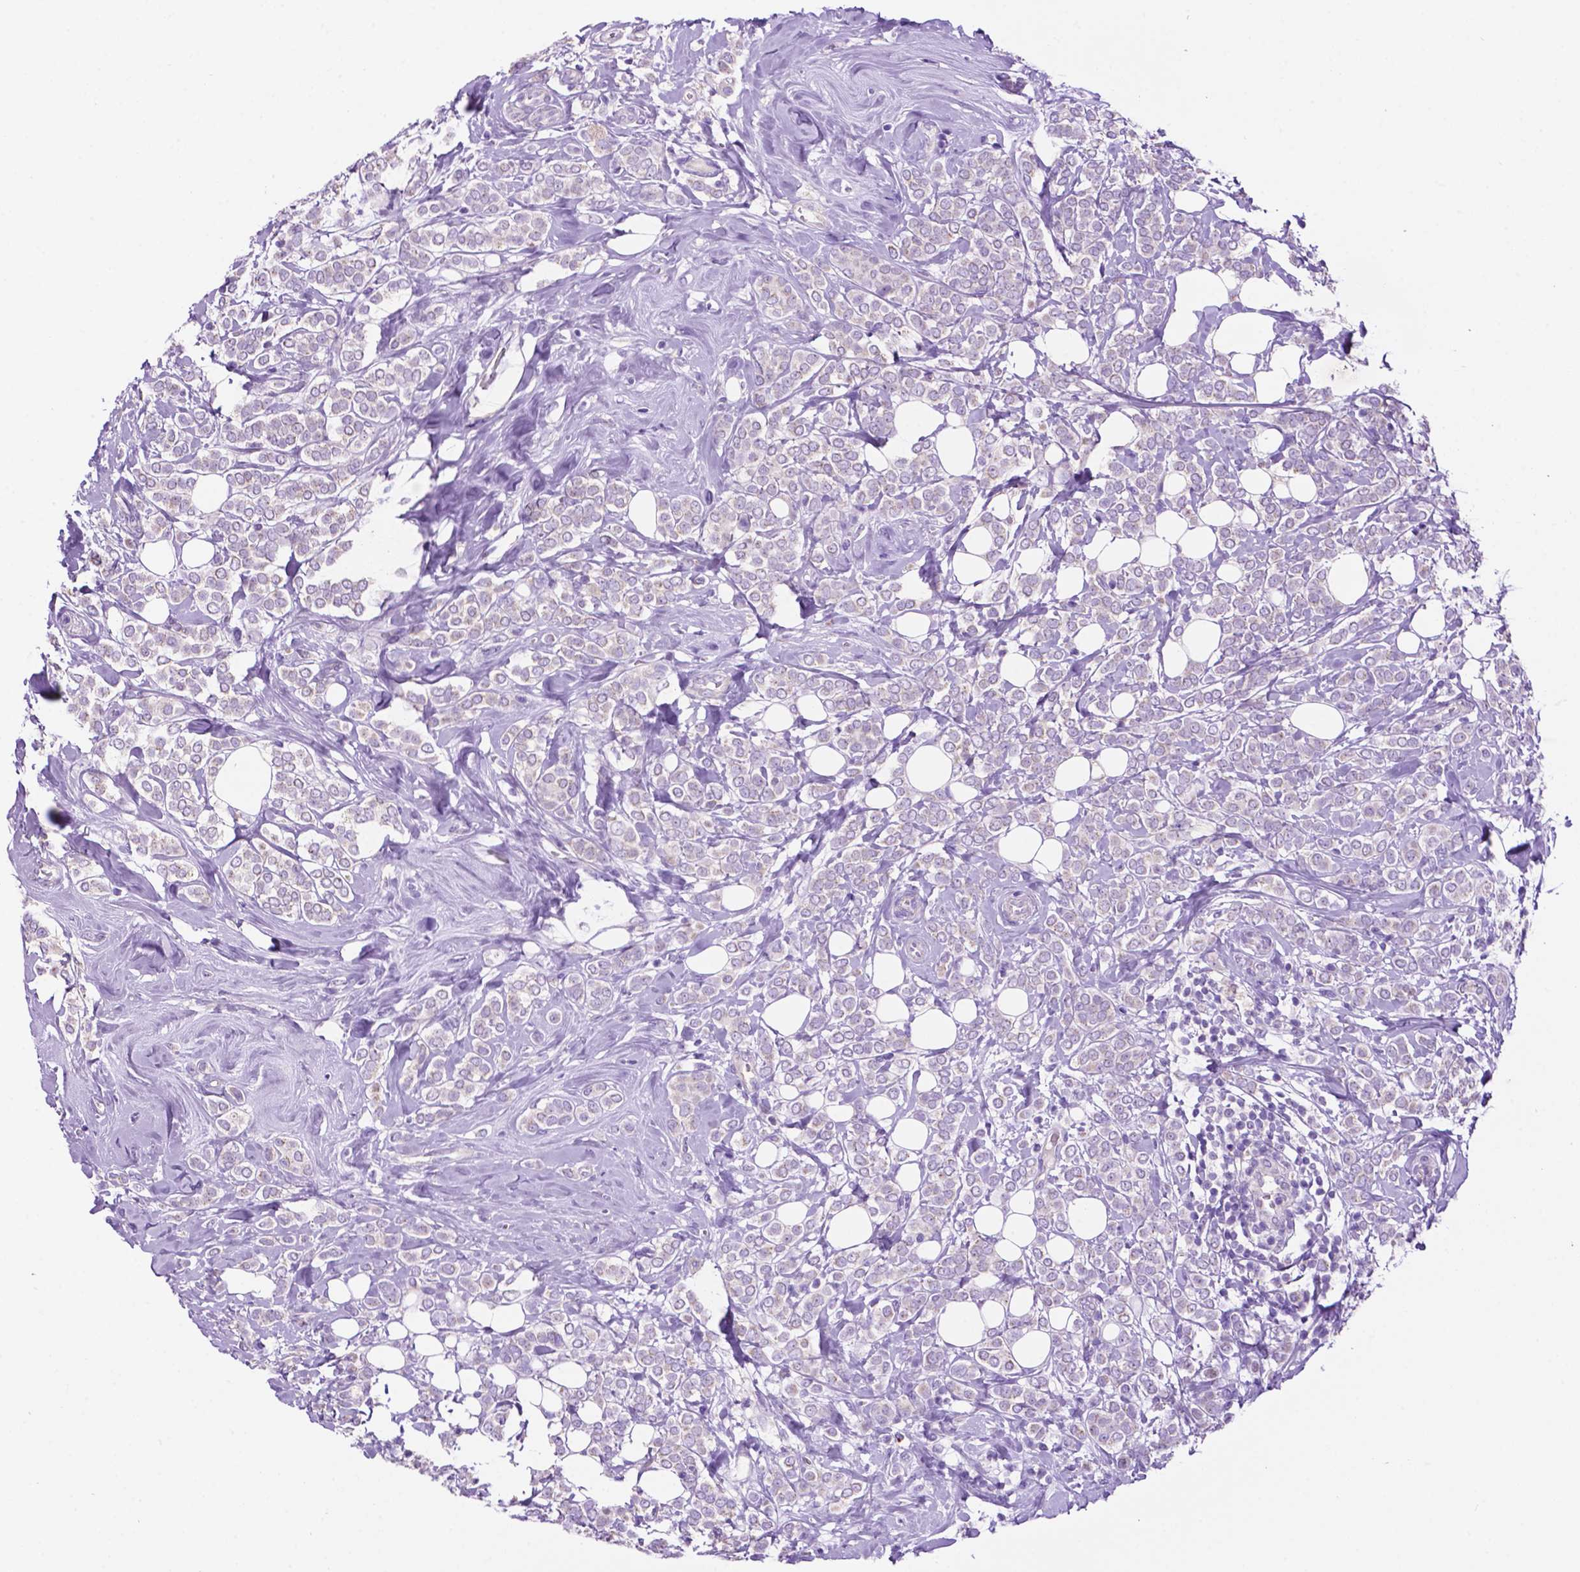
{"staining": {"intensity": "negative", "quantity": "none", "location": "none"}, "tissue": "breast cancer", "cell_type": "Tumor cells", "image_type": "cancer", "snomed": [{"axis": "morphology", "description": "Lobular carcinoma"}, {"axis": "topography", "description": "Breast"}], "caption": "Protein analysis of breast cancer (lobular carcinoma) exhibits no significant staining in tumor cells.", "gene": "PHYHIP", "patient": {"sex": "female", "age": 49}}